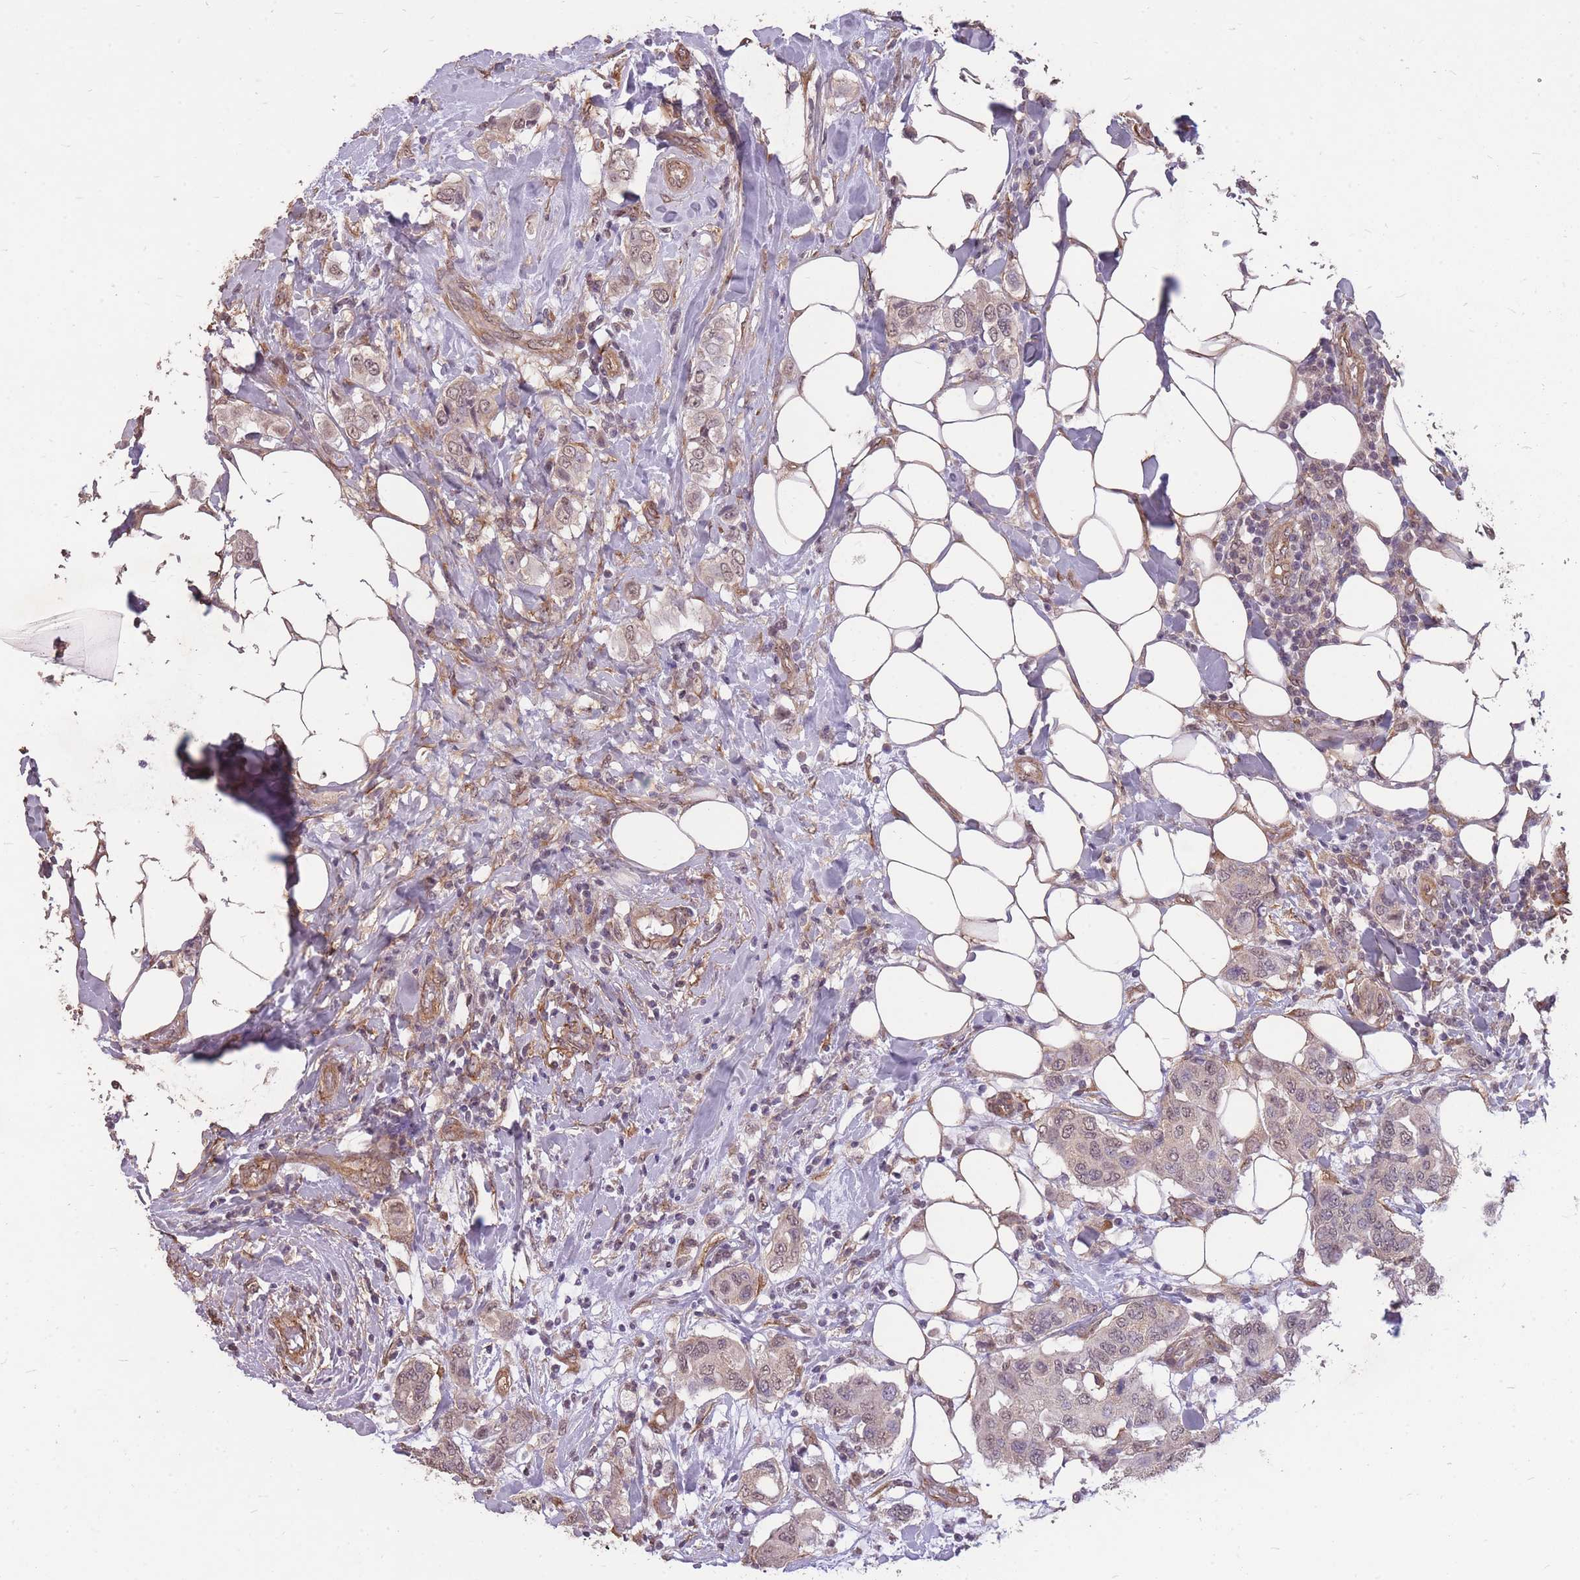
{"staining": {"intensity": "weak", "quantity": "25%-75%", "location": "nuclear"}, "tissue": "breast cancer", "cell_type": "Tumor cells", "image_type": "cancer", "snomed": [{"axis": "morphology", "description": "Lobular carcinoma"}, {"axis": "topography", "description": "Breast"}], "caption": "Immunohistochemical staining of human breast lobular carcinoma reveals low levels of weak nuclear staining in approximately 25%-75% of tumor cells. (DAB (3,3'-diaminobenzidine) IHC with brightfield microscopy, high magnification).", "gene": "DYNC1LI2", "patient": {"sex": "female", "age": 51}}